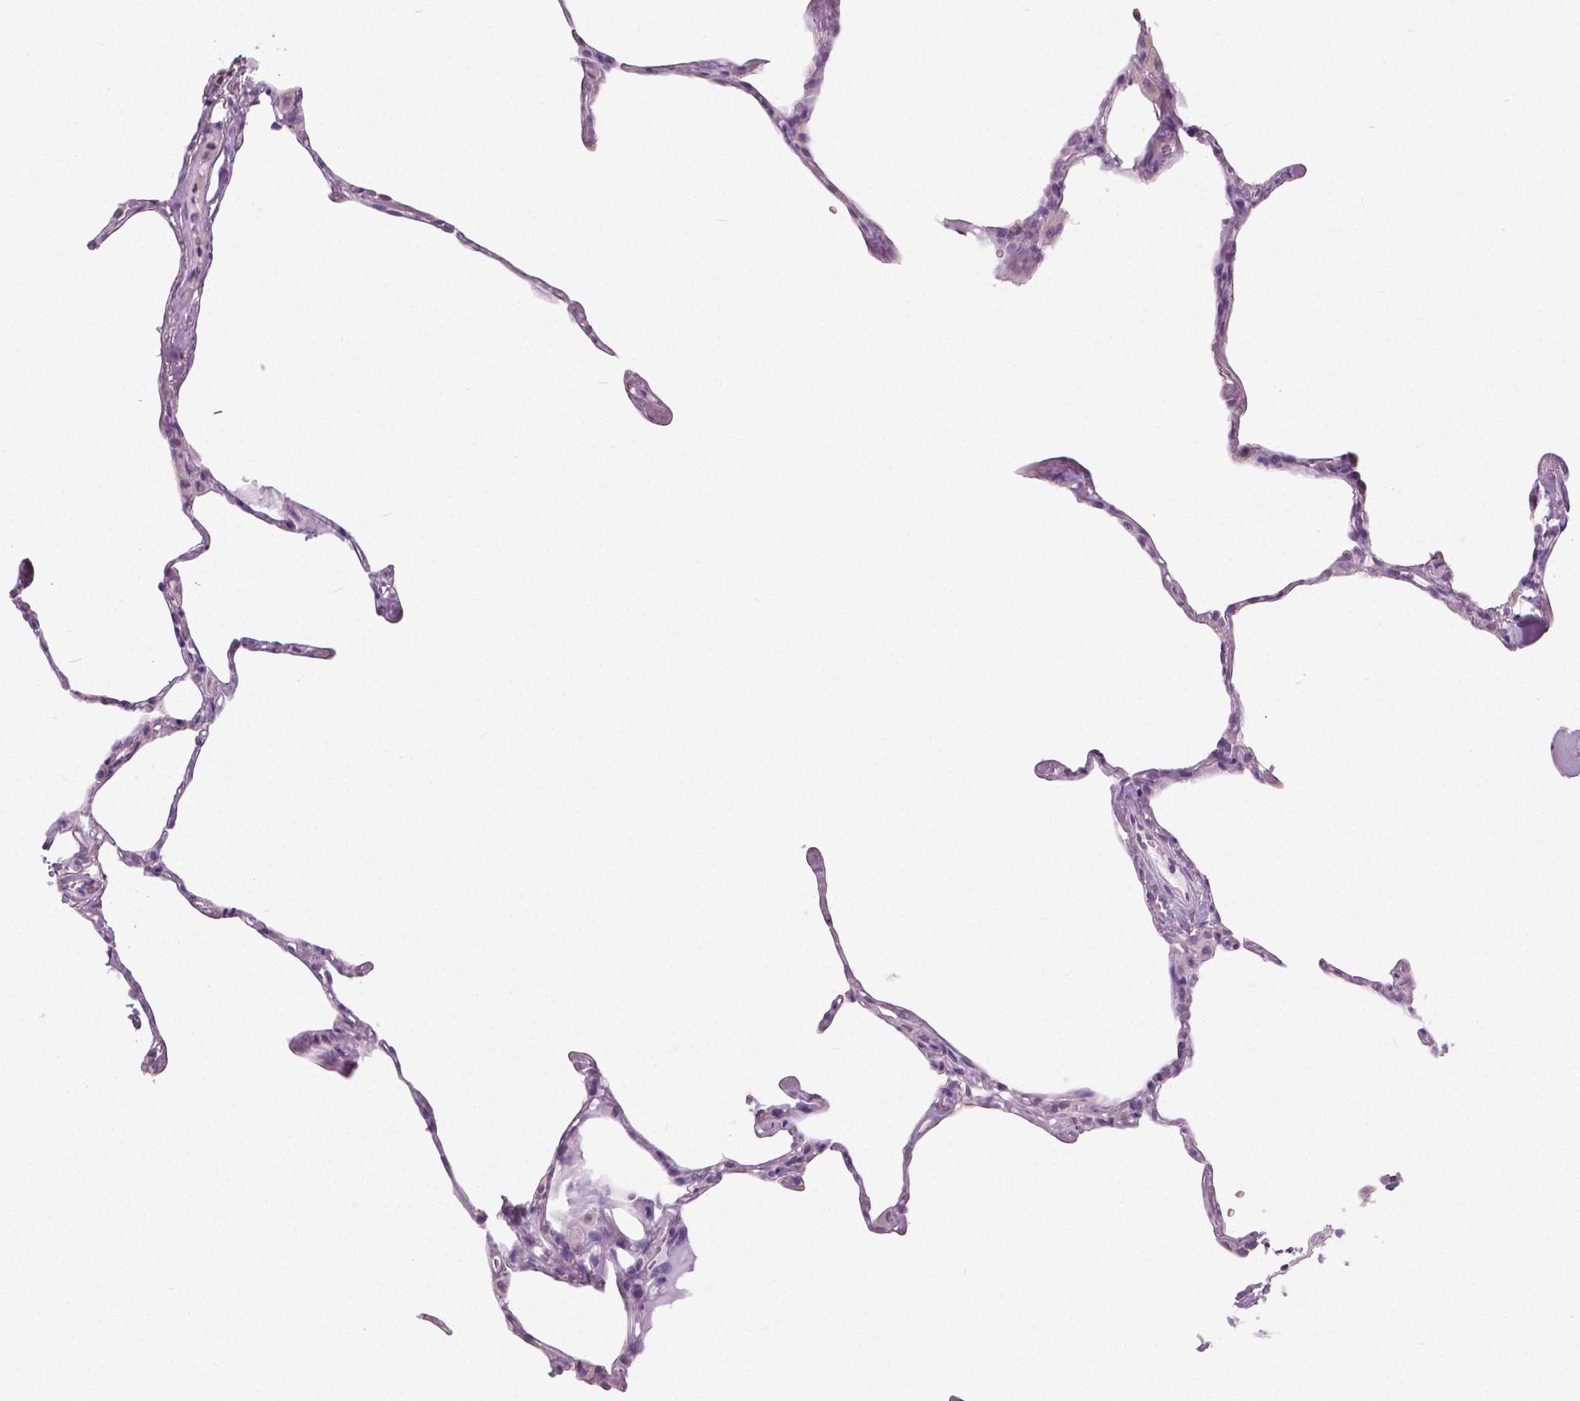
{"staining": {"intensity": "negative", "quantity": "none", "location": "none"}, "tissue": "lung", "cell_type": "Alveolar cells", "image_type": "normal", "snomed": [{"axis": "morphology", "description": "Normal tissue, NOS"}, {"axis": "topography", "description": "Lung"}], "caption": "This image is of normal lung stained with immunohistochemistry (IHC) to label a protein in brown with the nuclei are counter-stained blue. There is no staining in alveolar cells. (Brightfield microscopy of DAB immunohistochemistry (IHC) at high magnification).", "gene": "GALM", "patient": {"sex": "male", "age": 65}}